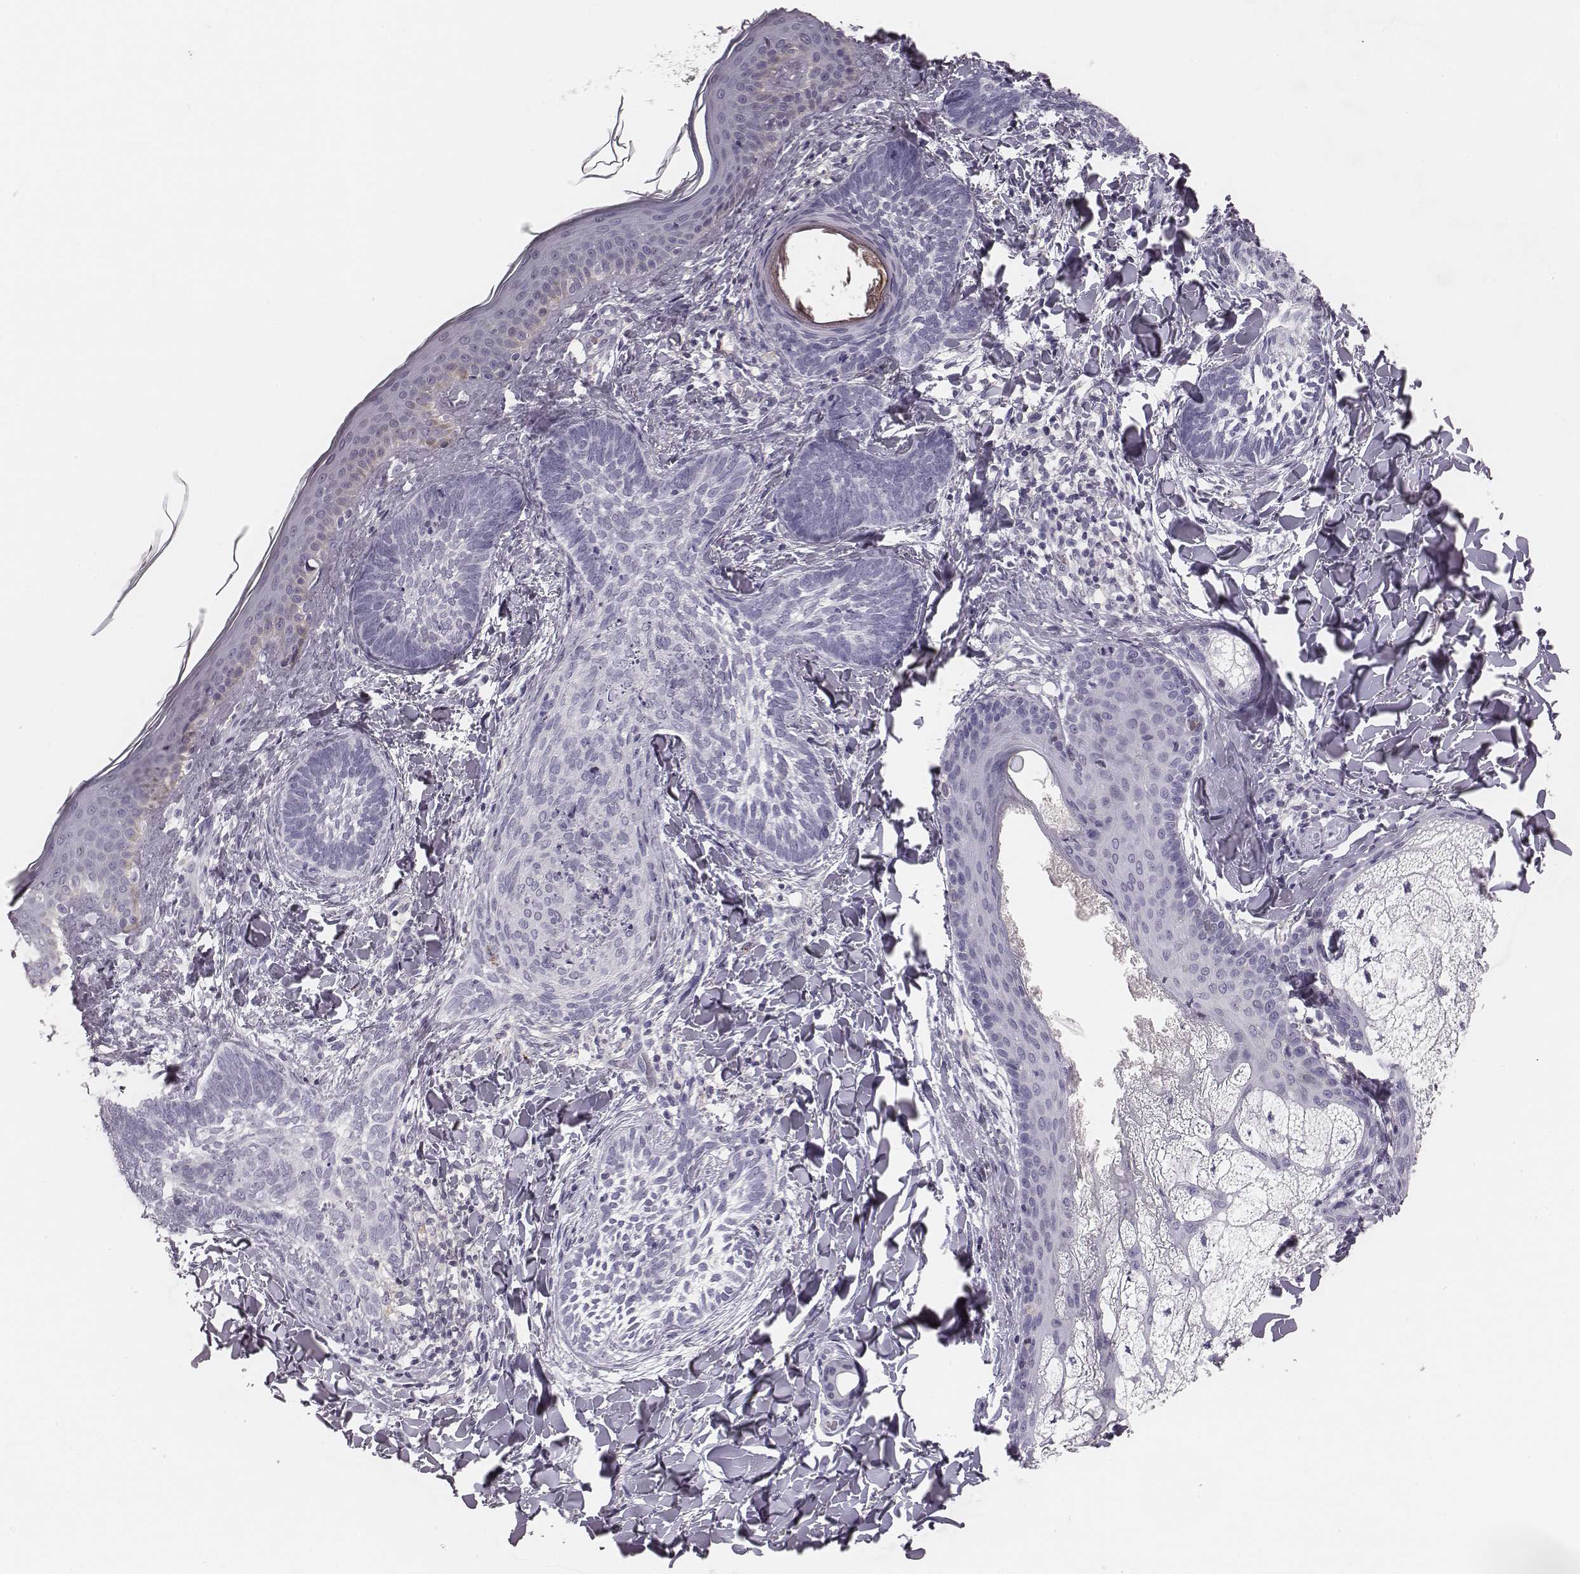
{"staining": {"intensity": "negative", "quantity": "none", "location": "none"}, "tissue": "skin cancer", "cell_type": "Tumor cells", "image_type": "cancer", "snomed": [{"axis": "morphology", "description": "Normal tissue, NOS"}, {"axis": "morphology", "description": "Basal cell carcinoma"}, {"axis": "topography", "description": "Skin"}], "caption": "An immunohistochemistry histopathology image of skin cancer is shown. There is no staining in tumor cells of skin cancer.", "gene": "ZNF365", "patient": {"sex": "male", "age": 46}}